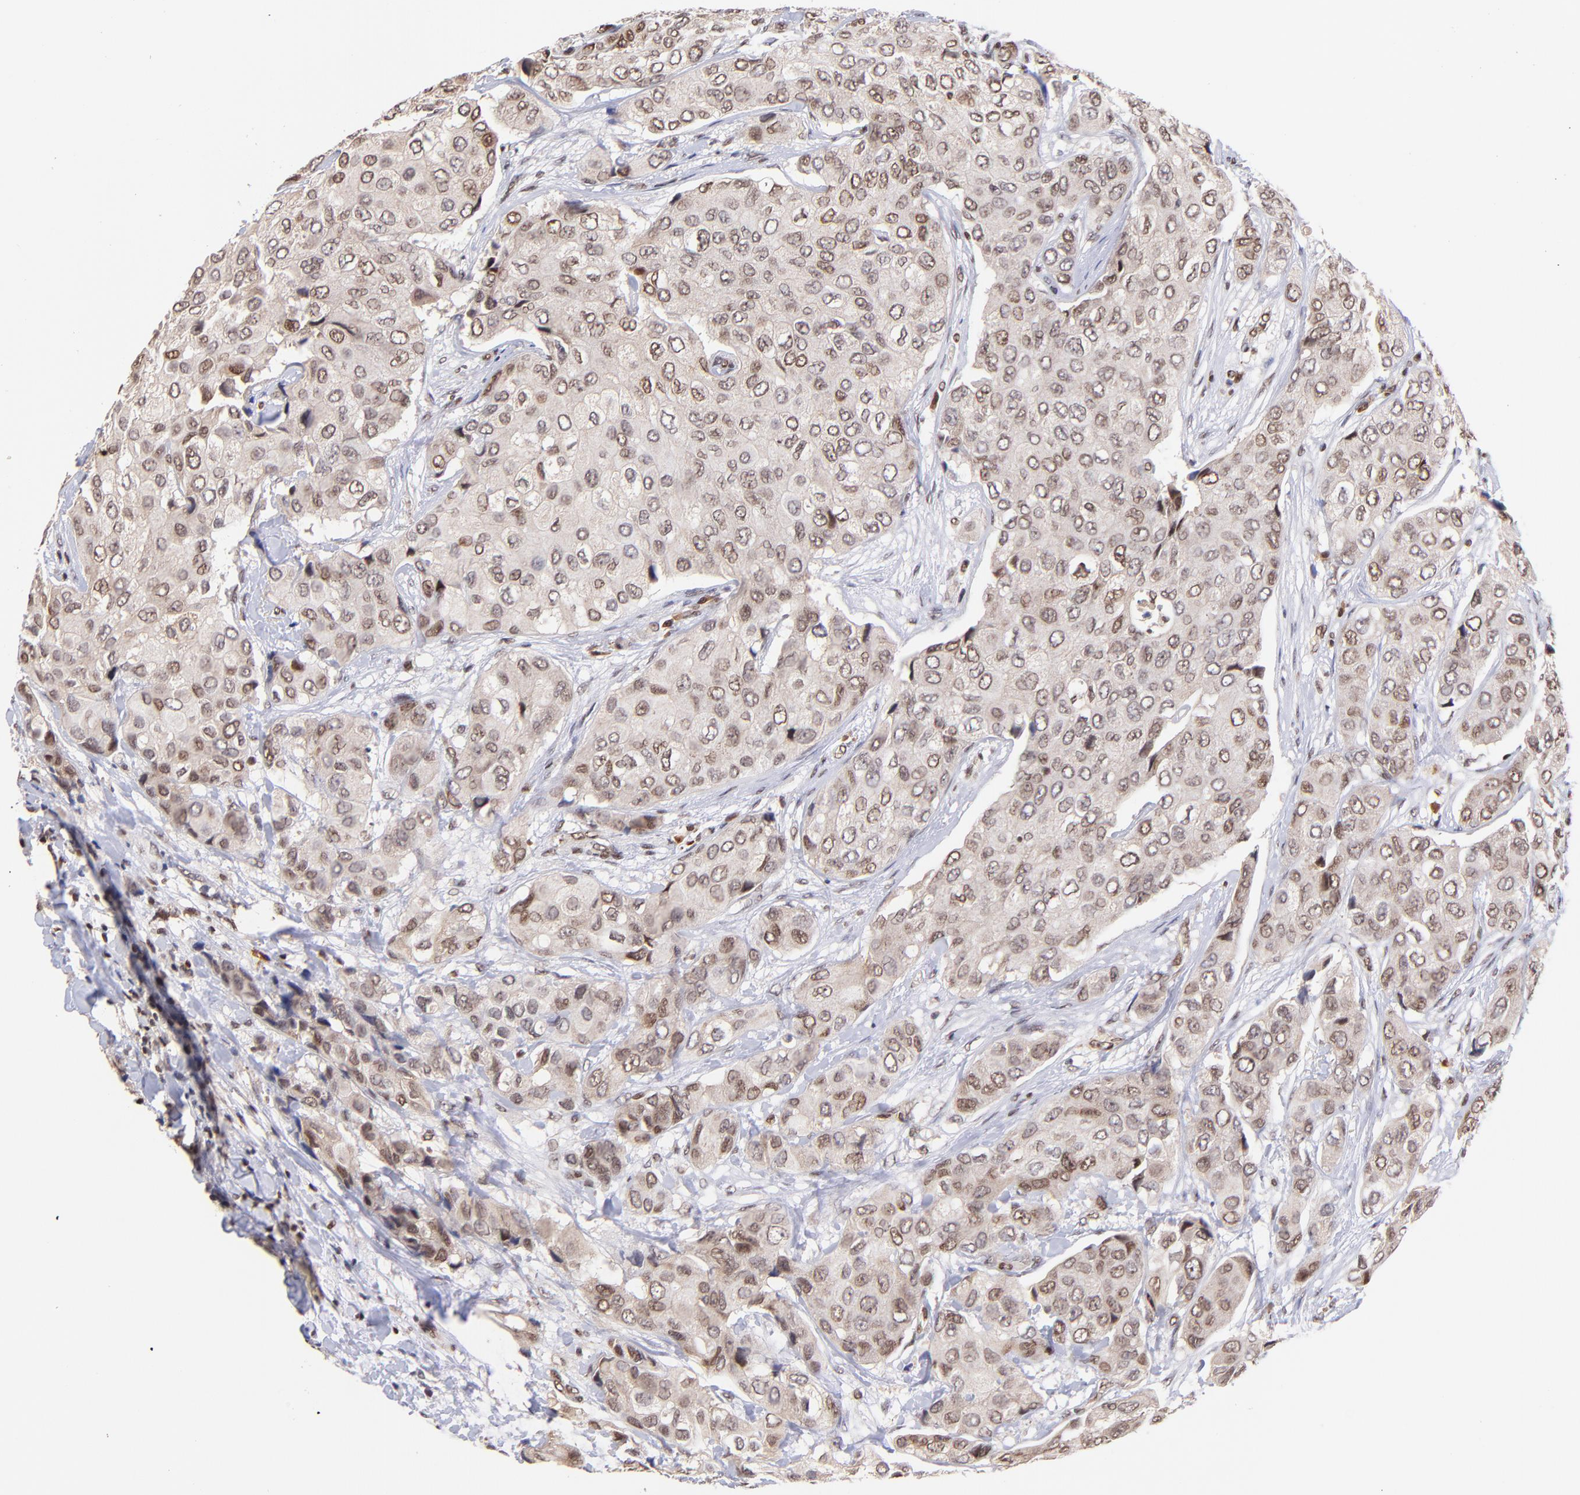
{"staining": {"intensity": "moderate", "quantity": ">75%", "location": "cytoplasmic/membranous,nuclear"}, "tissue": "breast cancer", "cell_type": "Tumor cells", "image_type": "cancer", "snomed": [{"axis": "morphology", "description": "Duct carcinoma"}, {"axis": "topography", "description": "Breast"}], "caption": "The micrograph displays immunohistochemical staining of invasive ductal carcinoma (breast). There is moderate cytoplasmic/membranous and nuclear staining is identified in about >75% of tumor cells.", "gene": "WDR25", "patient": {"sex": "female", "age": 68}}